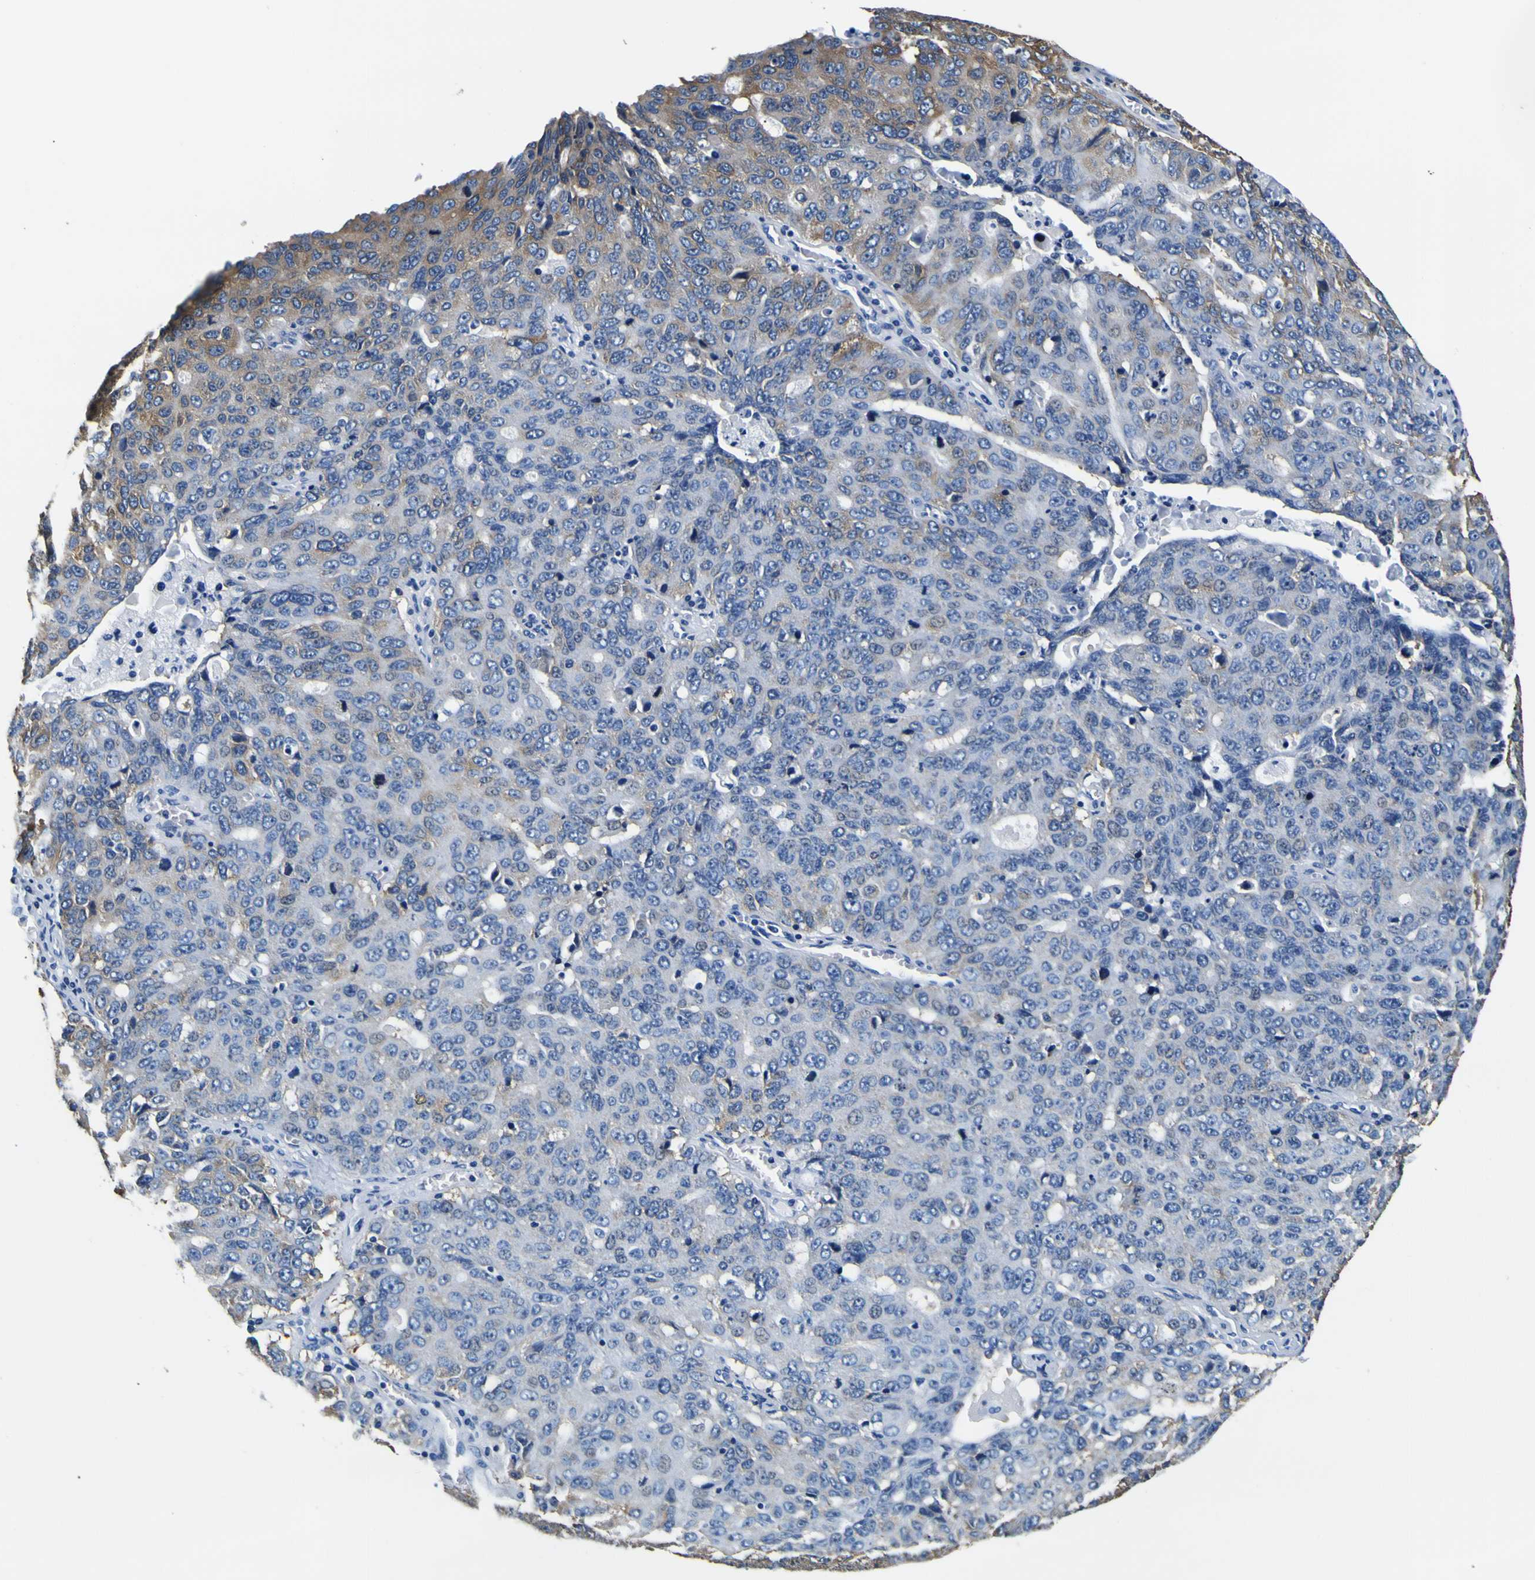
{"staining": {"intensity": "weak", "quantity": "<25%", "location": "cytoplasmic/membranous"}, "tissue": "ovarian cancer", "cell_type": "Tumor cells", "image_type": "cancer", "snomed": [{"axis": "morphology", "description": "Carcinoma, endometroid"}, {"axis": "topography", "description": "Ovary"}], "caption": "This is a micrograph of immunohistochemistry staining of endometroid carcinoma (ovarian), which shows no staining in tumor cells.", "gene": "TUBA1B", "patient": {"sex": "female", "age": 62}}